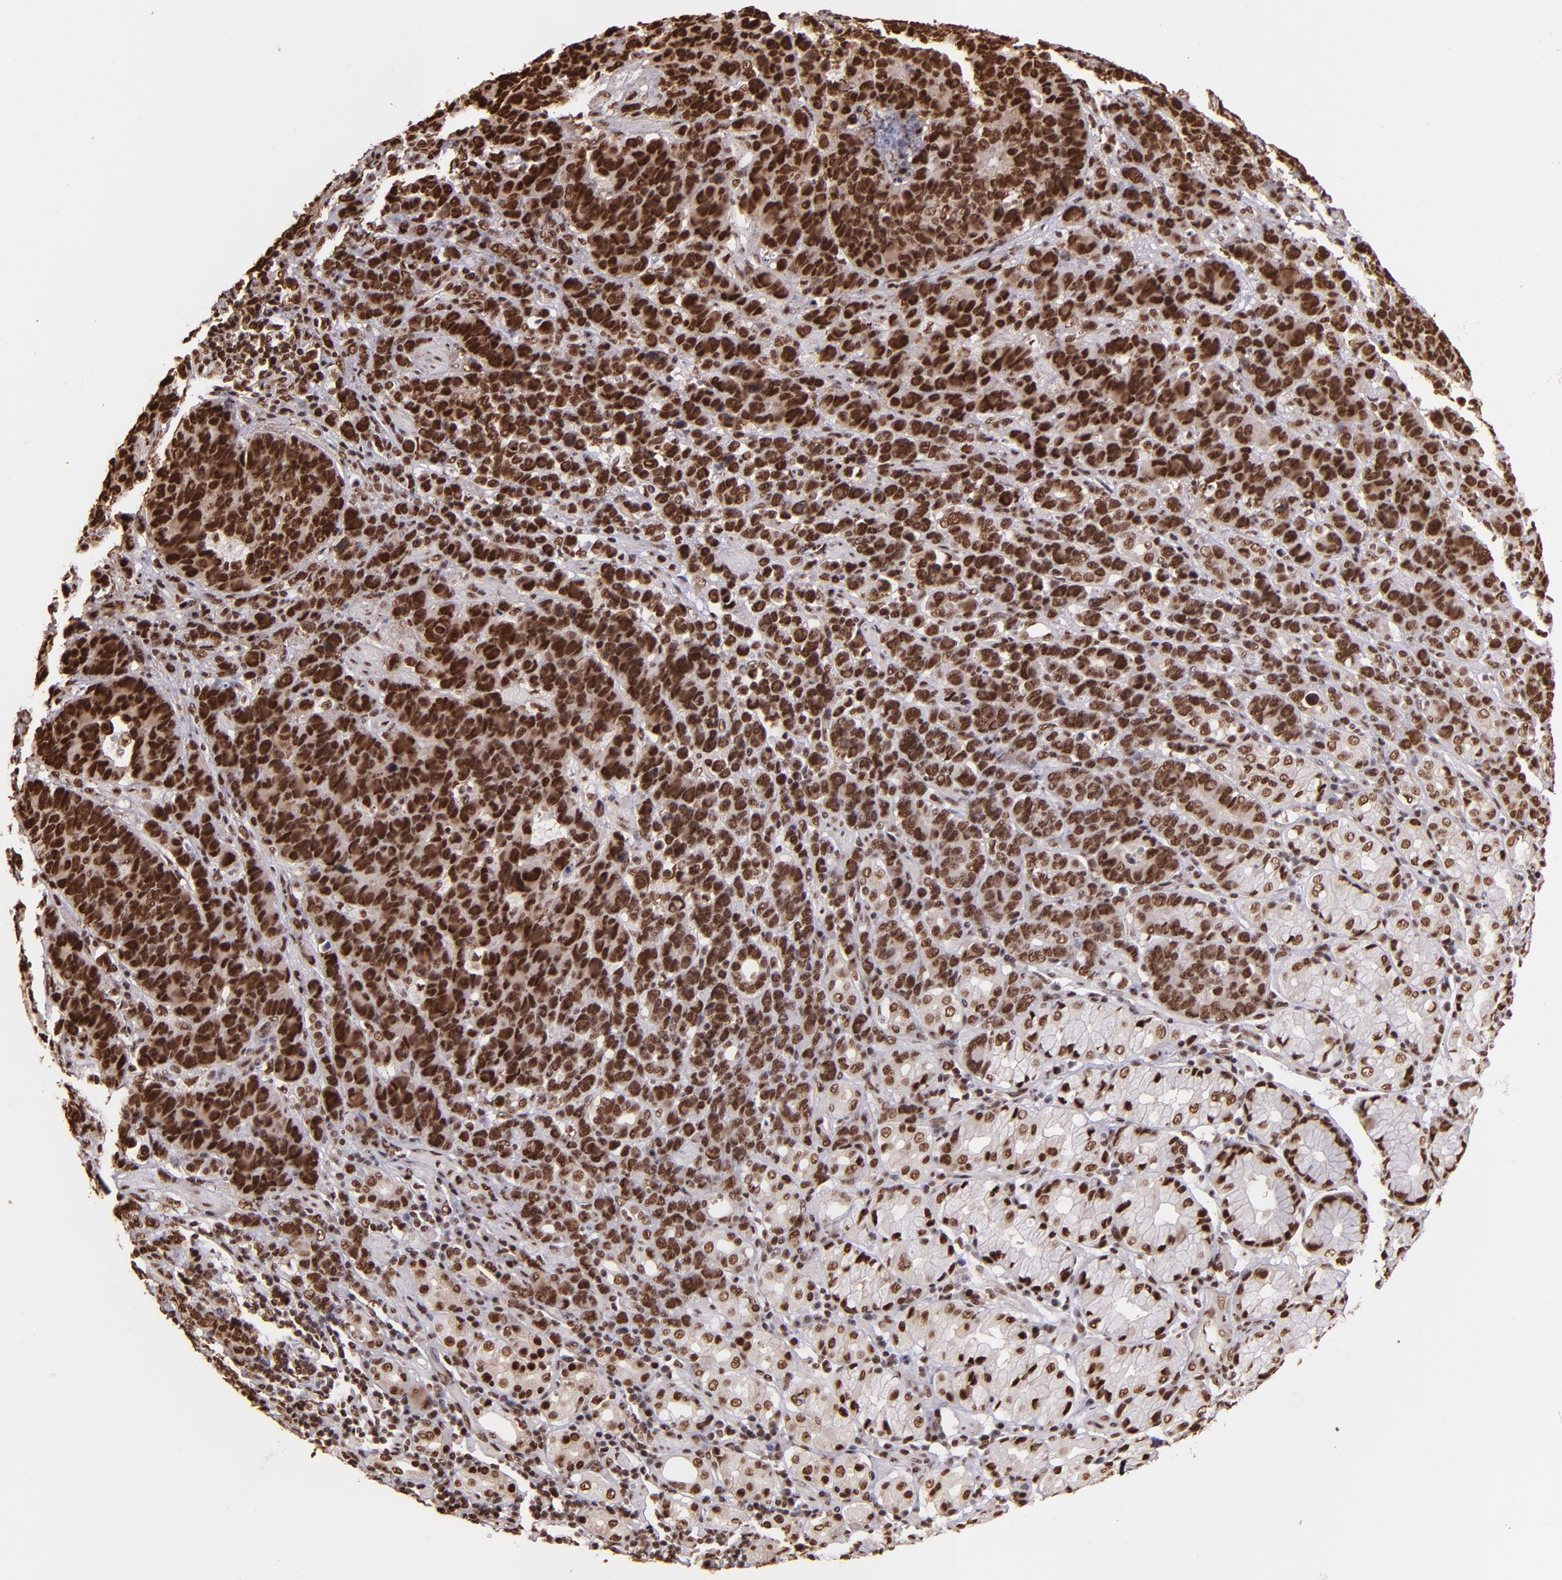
{"staining": {"intensity": "strong", "quantity": ">75%", "location": "cytoplasmic/membranous,nuclear"}, "tissue": "stomach cancer", "cell_type": "Tumor cells", "image_type": "cancer", "snomed": [{"axis": "morphology", "description": "Adenocarcinoma, NOS"}, {"axis": "topography", "description": "Stomach, upper"}], "caption": "Stomach adenocarcinoma stained with DAB IHC shows high levels of strong cytoplasmic/membranous and nuclear expression in approximately >75% of tumor cells. Immunohistochemistry (ihc) stains the protein of interest in brown and the nuclei are stained blue.", "gene": "PQBP1", "patient": {"sex": "male", "age": 71}}